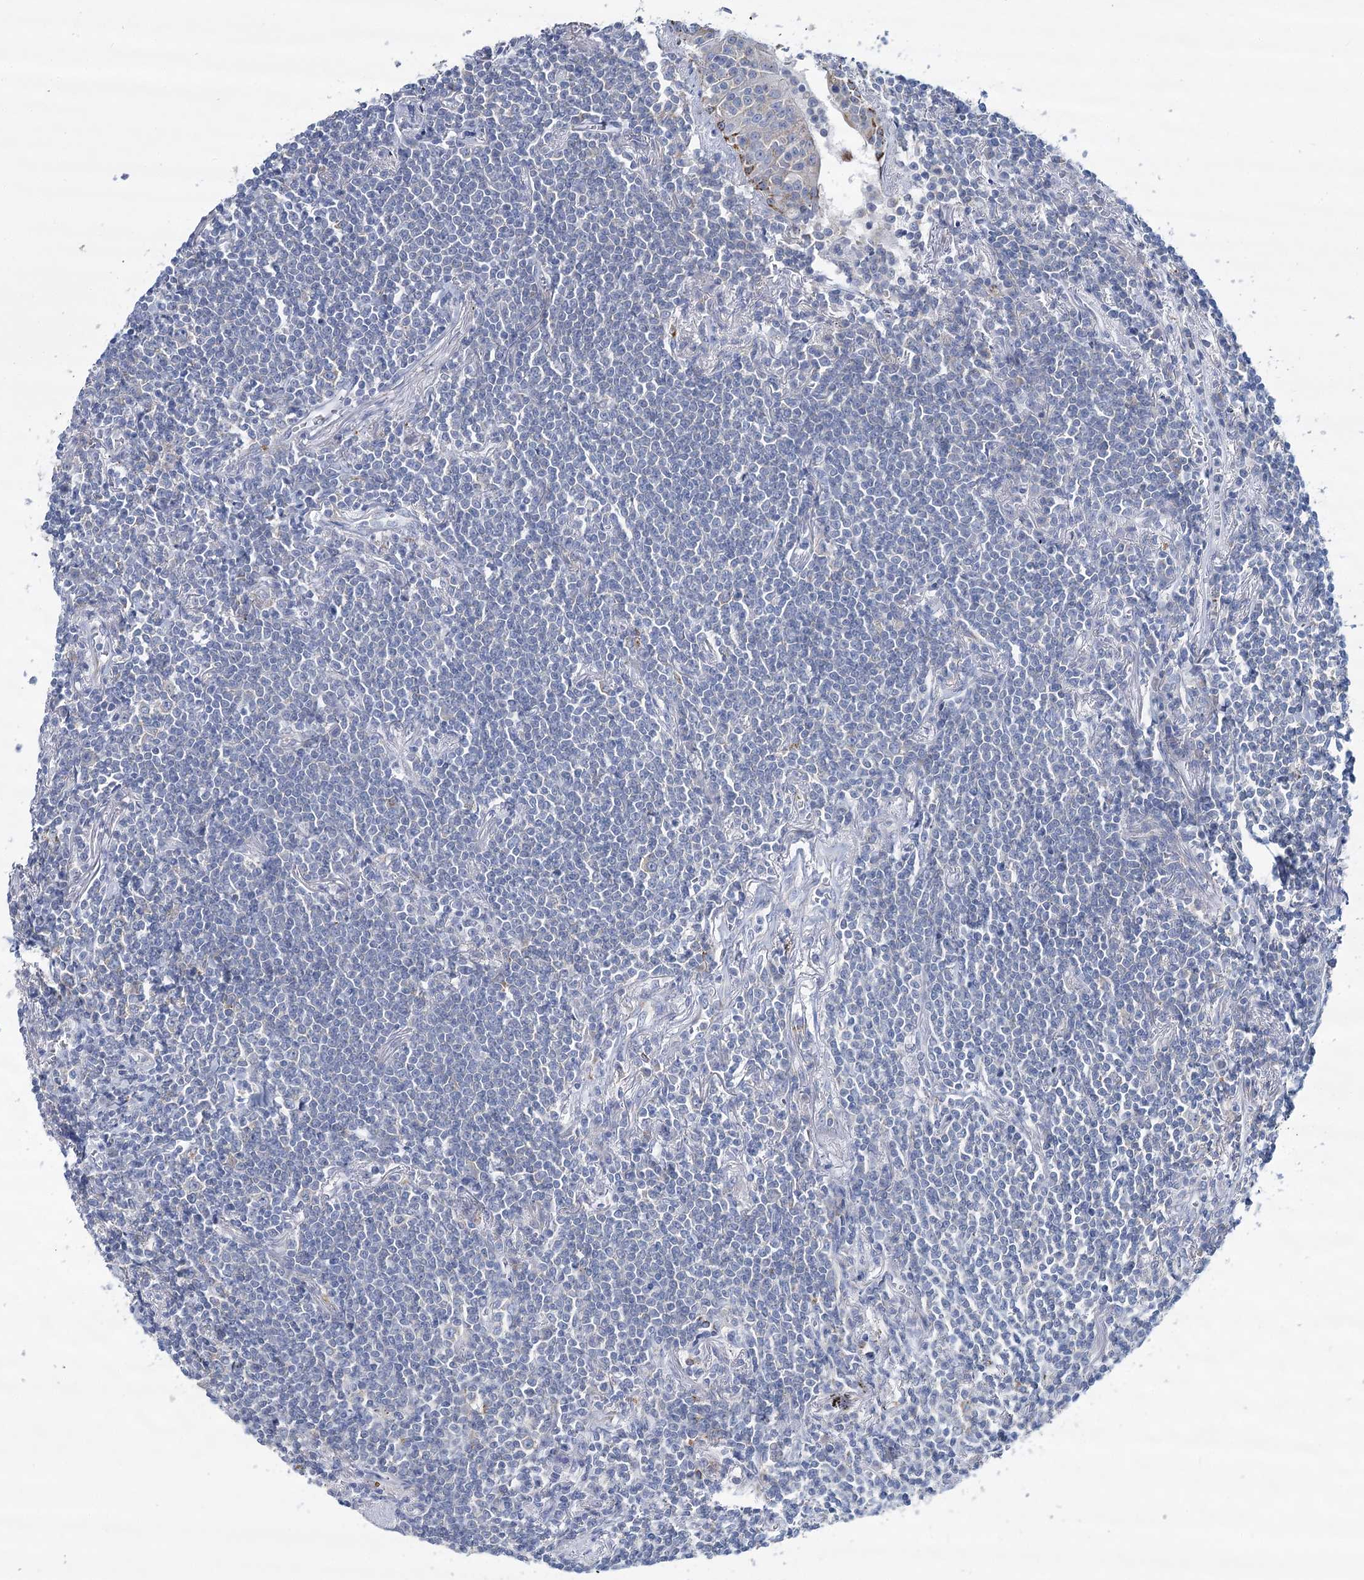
{"staining": {"intensity": "negative", "quantity": "none", "location": "none"}, "tissue": "lymphoma", "cell_type": "Tumor cells", "image_type": "cancer", "snomed": [{"axis": "morphology", "description": "Malignant lymphoma, non-Hodgkin's type, Low grade"}, {"axis": "topography", "description": "Lung"}], "caption": "High magnification brightfield microscopy of lymphoma stained with DAB (3,3'-diaminobenzidine) (brown) and counterstained with hematoxylin (blue): tumor cells show no significant expression.", "gene": "THUMPD3", "patient": {"sex": "female", "age": 71}}